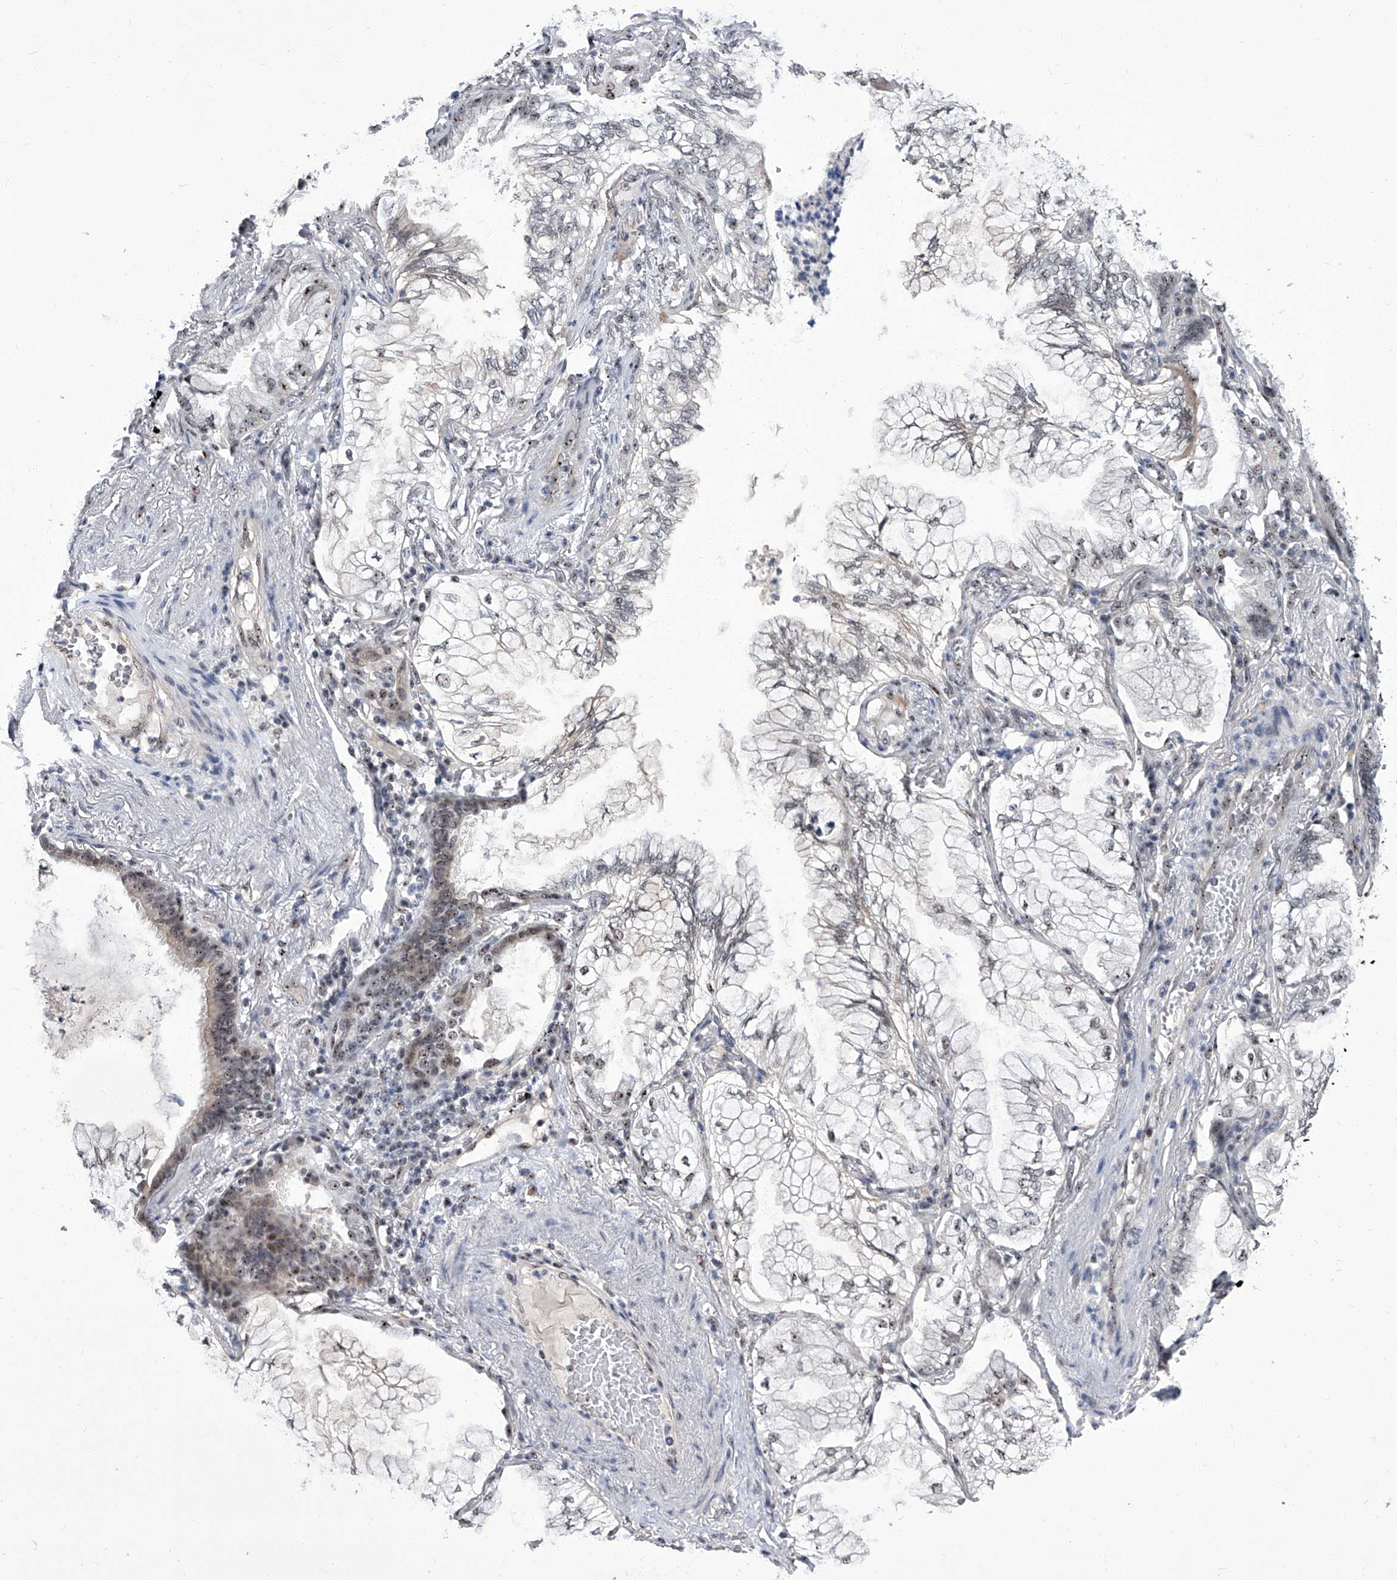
{"staining": {"intensity": "weak", "quantity": "<25%", "location": "nuclear"}, "tissue": "lung cancer", "cell_type": "Tumor cells", "image_type": "cancer", "snomed": [{"axis": "morphology", "description": "Adenocarcinoma, NOS"}, {"axis": "topography", "description": "Lung"}], "caption": "Tumor cells show no significant protein staining in lung cancer (adenocarcinoma).", "gene": "CMTR1", "patient": {"sex": "female", "age": 70}}